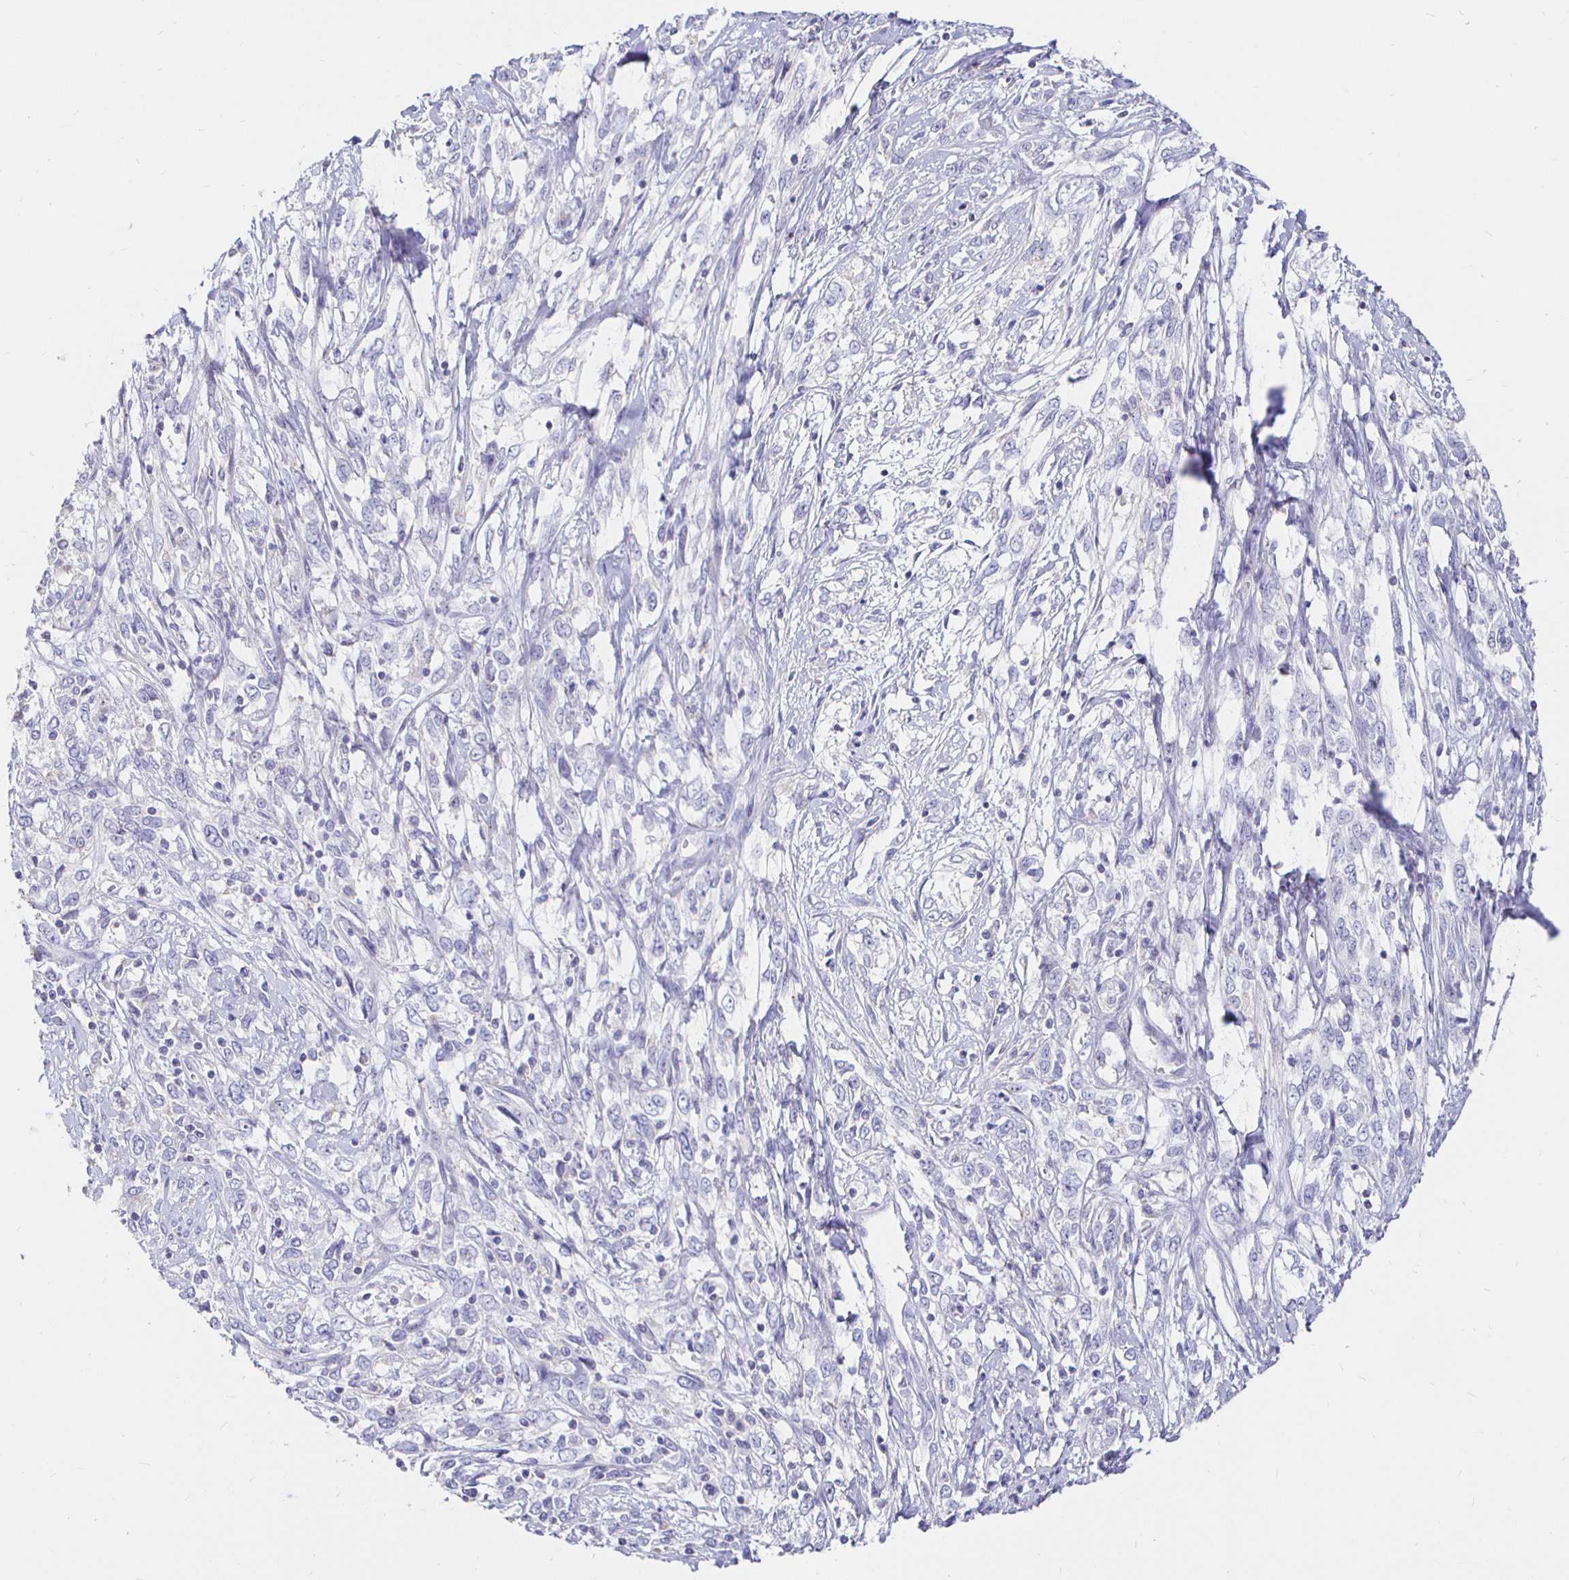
{"staining": {"intensity": "negative", "quantity": "none", "location": "none"}, "tissue": "cervical cancer", "cell_type": "Tumor cells", "image_type": "cancer", "snomed": [{"axis": "morphology", "description": "Adenocarcinoma, NOS"}, {"axis": "topography", "description": "Cervix"}], "caption": "Immunohistochemistry (IHC) of cervical cancer displays no expression in tumor cells.", "gene": "NECAB1", "patient": {"sex": "female", "age": 40}}